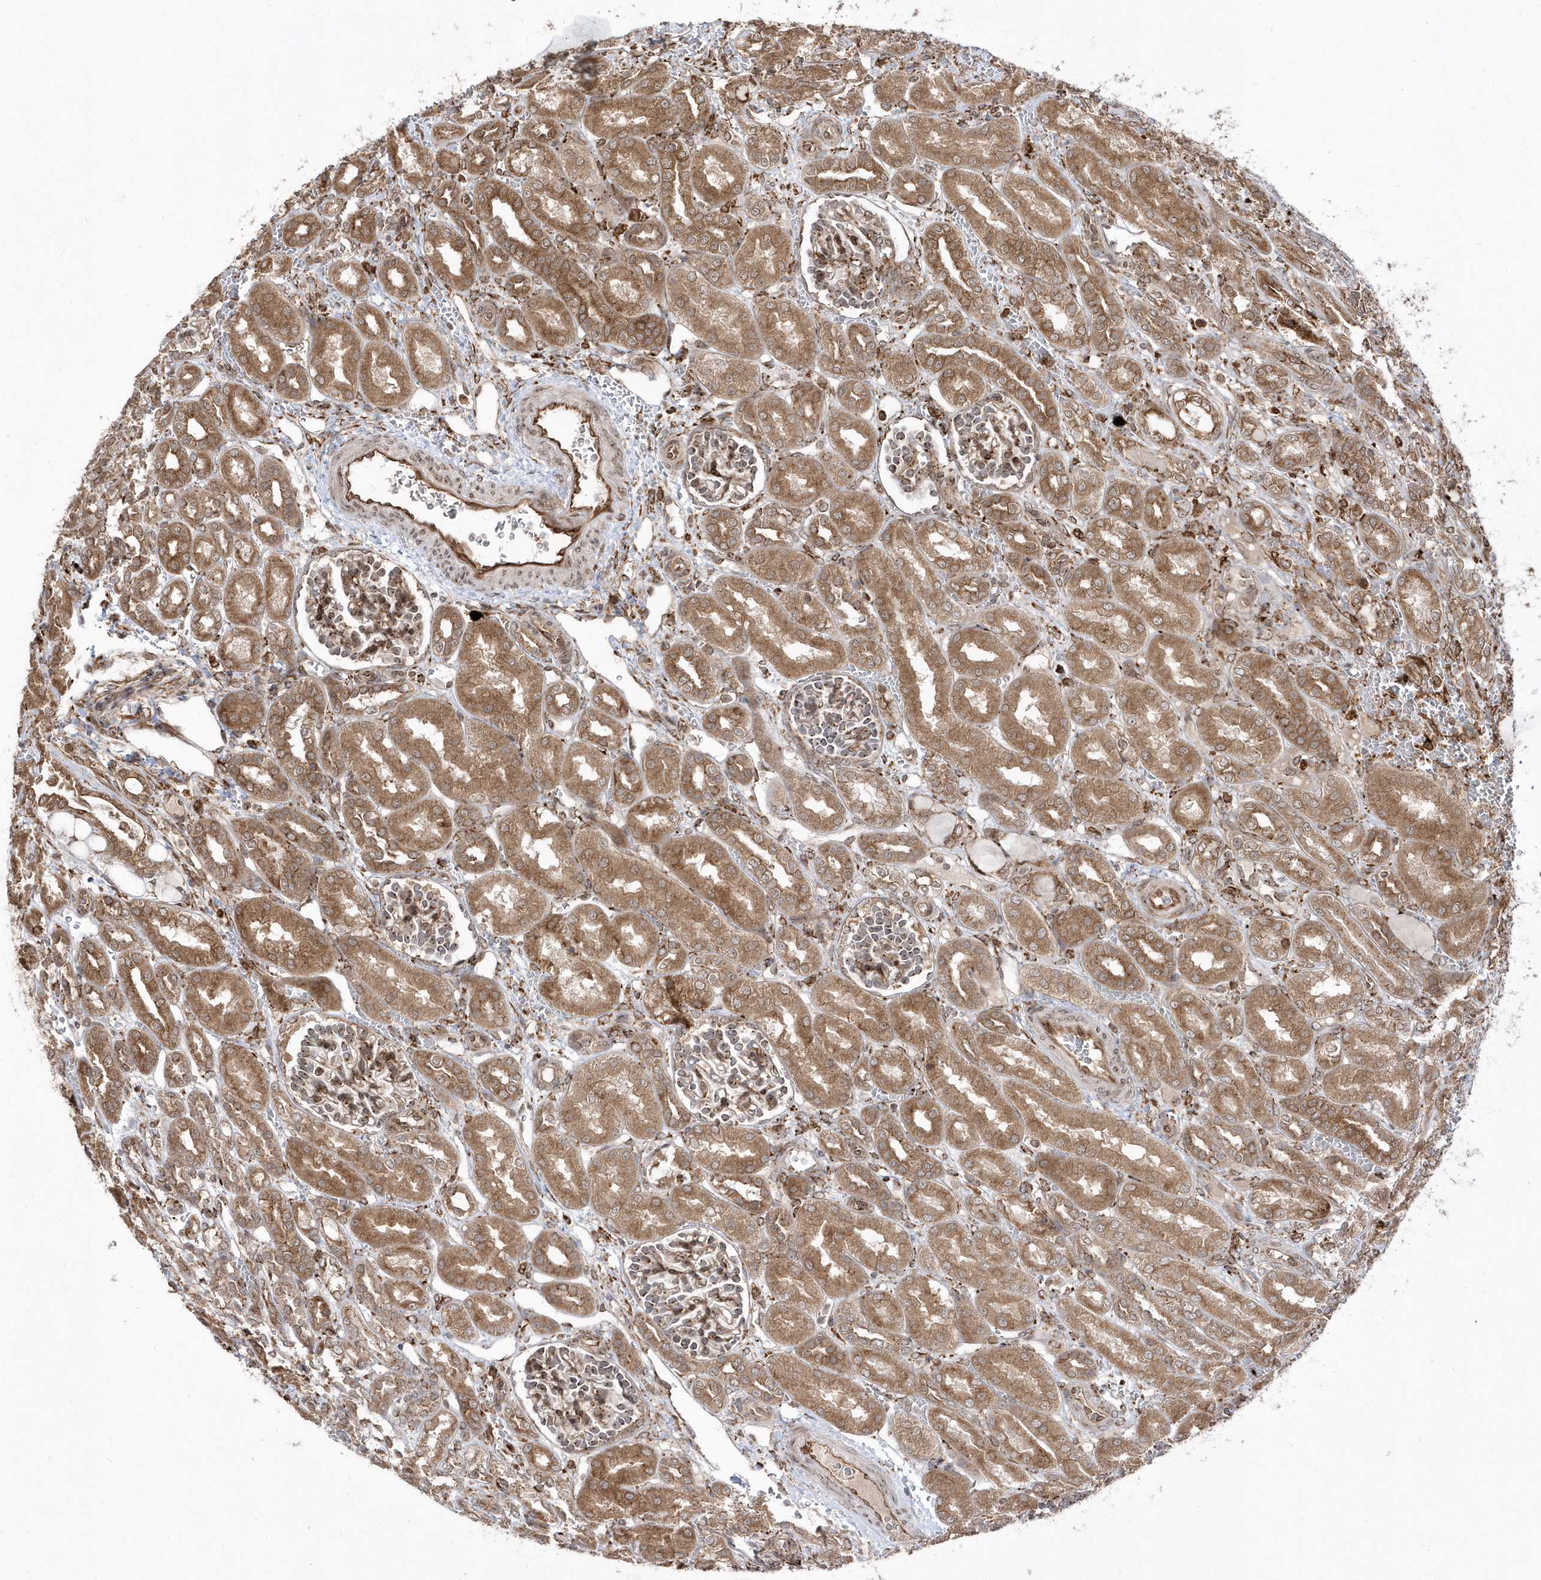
{"staining": {"intensity": "moderate", "quantity": "25%-75%", "location": "cytoplasmic/membranous"}, "tissue": "kidney", "cell_type": "Cells in glomeruli", "image_type": "normal", "snomed": [{"axis": "morphology", "description": "Normal tissue, NOS"}, {"axis": "morphology", "description": "Neoplasm, malignant, NOS"}, {"axis": "topography", "description": "Kidney"}], "caption": "Immunohistochemistry of unremarkable kidney displays medium levels of moderate cytoplasmic/membranous expression in about 25%-75% of cells in glomeruli. (IHC, brightfield microscopy, high magnification).", "gene": "EPC2", "patient": {"sex": "female", "age": 1}}